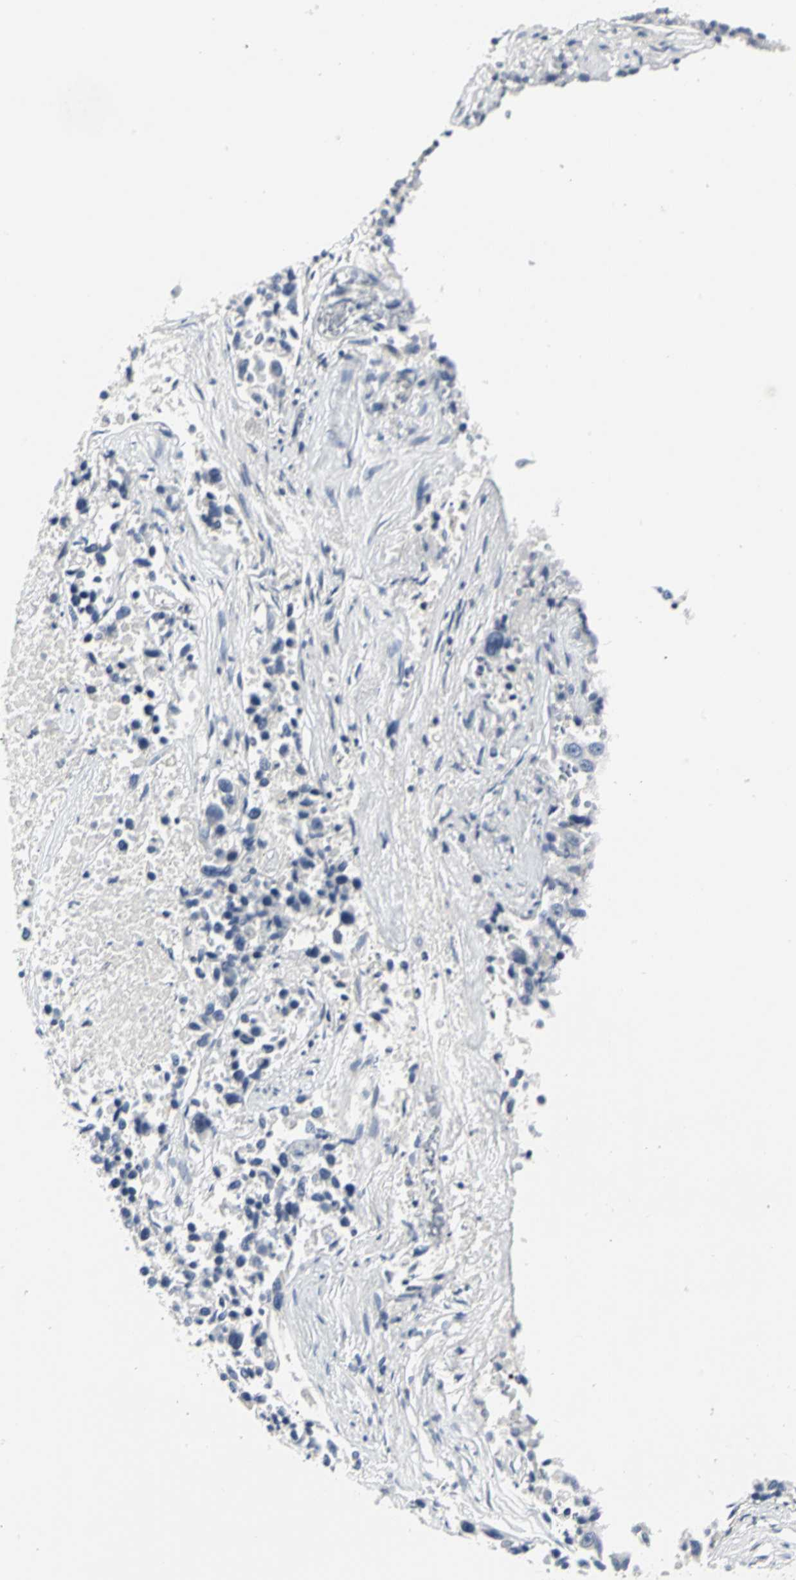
{"staining": {"intensity": "negative", "quantity": "none", "location": "none"}, "tissue": "lung cancer", "cell_type": "Tumor cells", "image_type": "cancer", "snomed": [{"axis": "morphology", "description": "Adenocarcinoma, NOS"}, {"axis": "topography", "description": "Lung"}], "caption": "A micrograph of human lung cancer is negative for staining in tumor cells.", "gene": "RIPOR1", "patient": {"sex": "male", "age": 84}}